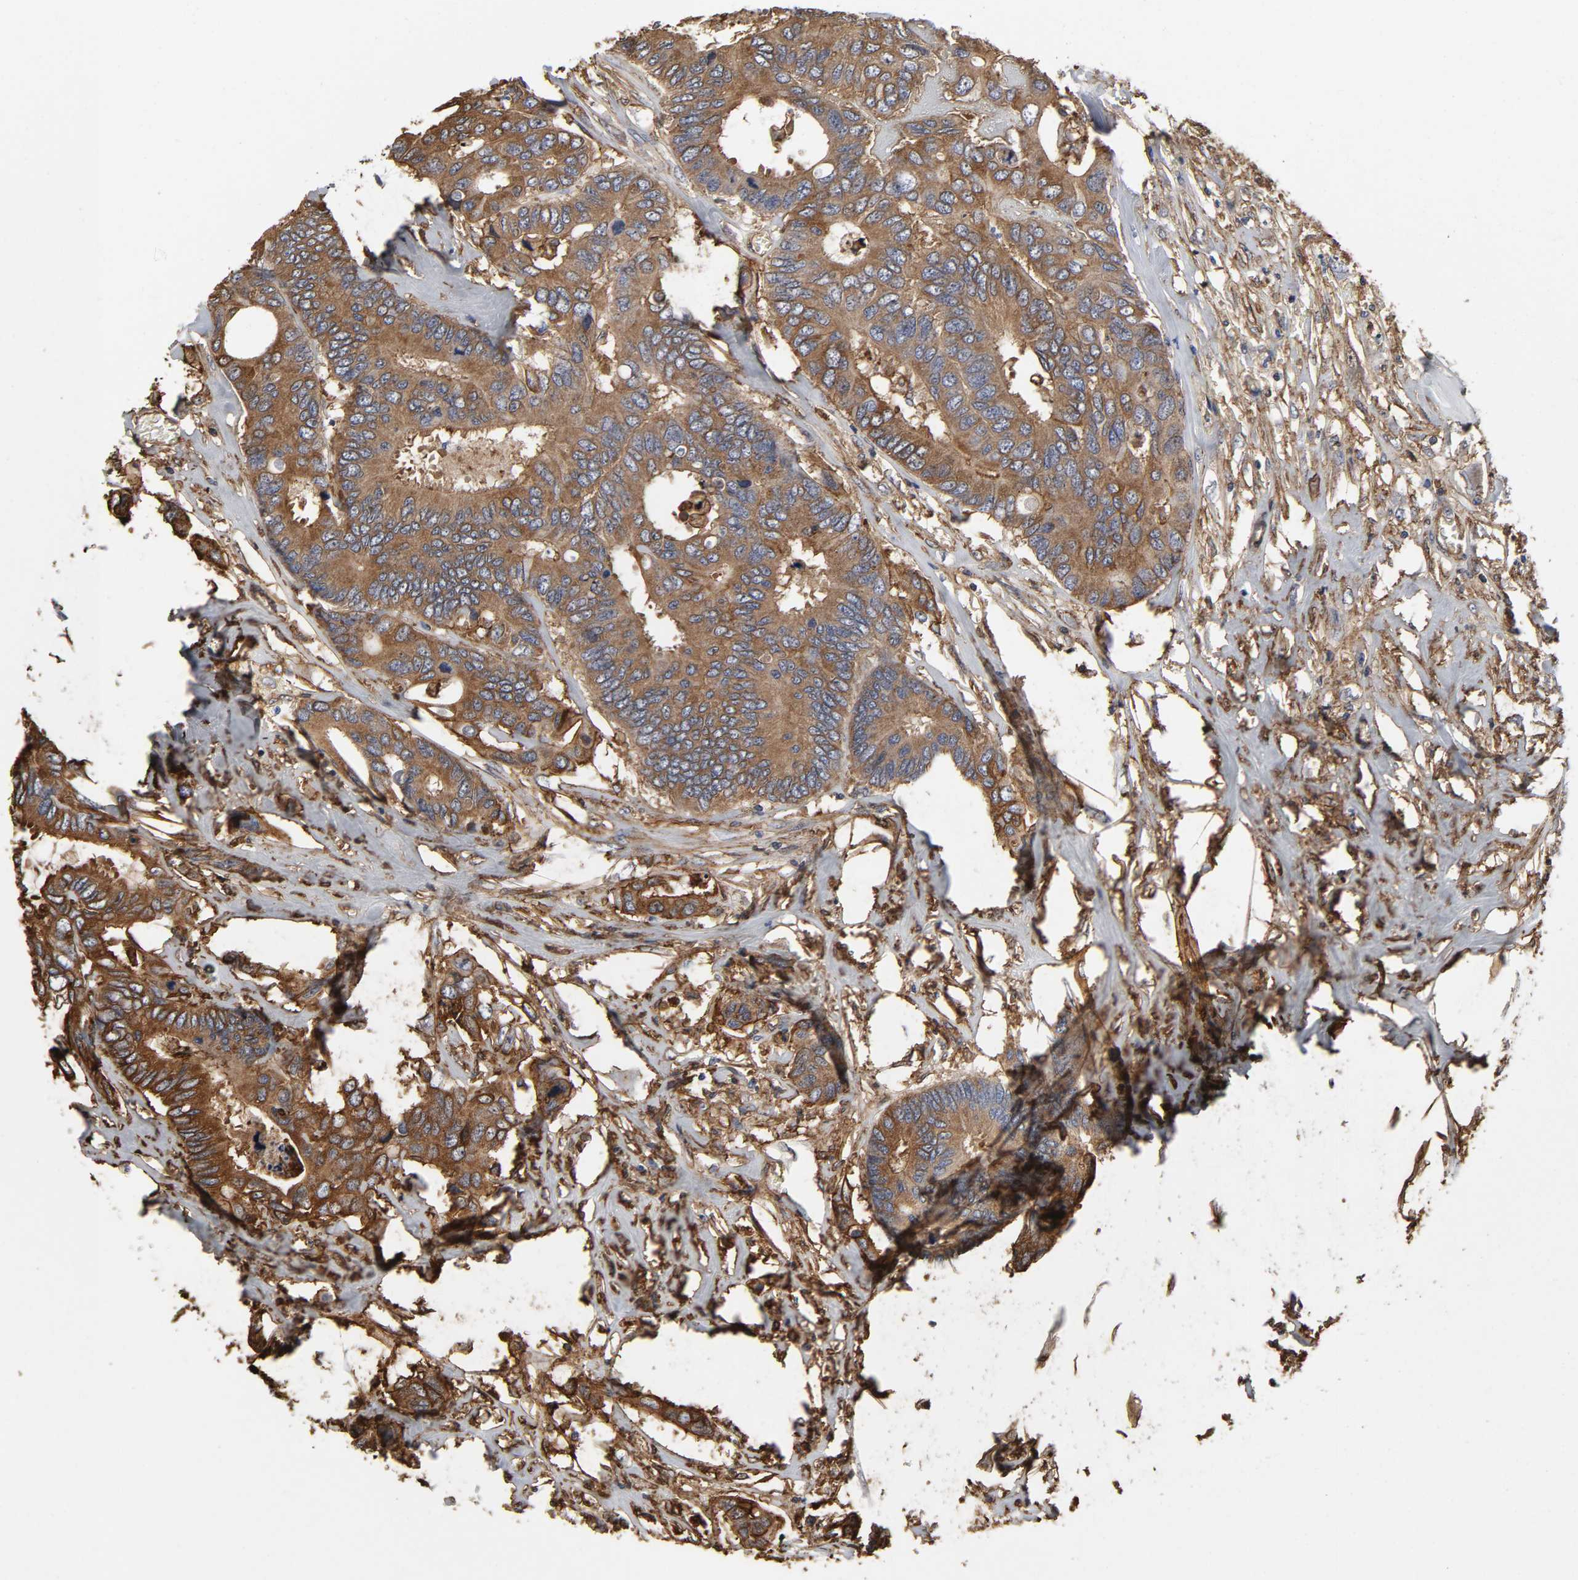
{"staining": {"intensity": "moderate", "quantity": ">75%", "location": "cytoplasmic/membranous"}, "tissue": "colorectal cancer", "cell_type": "Tumor cells", "image_type": "cancer", "snomed": [{"axis": "morphology", "description": "Adenocarcinoma, NOS"}, {"axis": "topography", "description": "Rectum"}], "caption": "This is a photomicrograph of IHC staining of colorectal cancer, which shows moderate positivity in the cytoplasmic/membranous of tumor cells.", "gene": "ANXA2", "patient": {"sex": "male", "age": 55}}